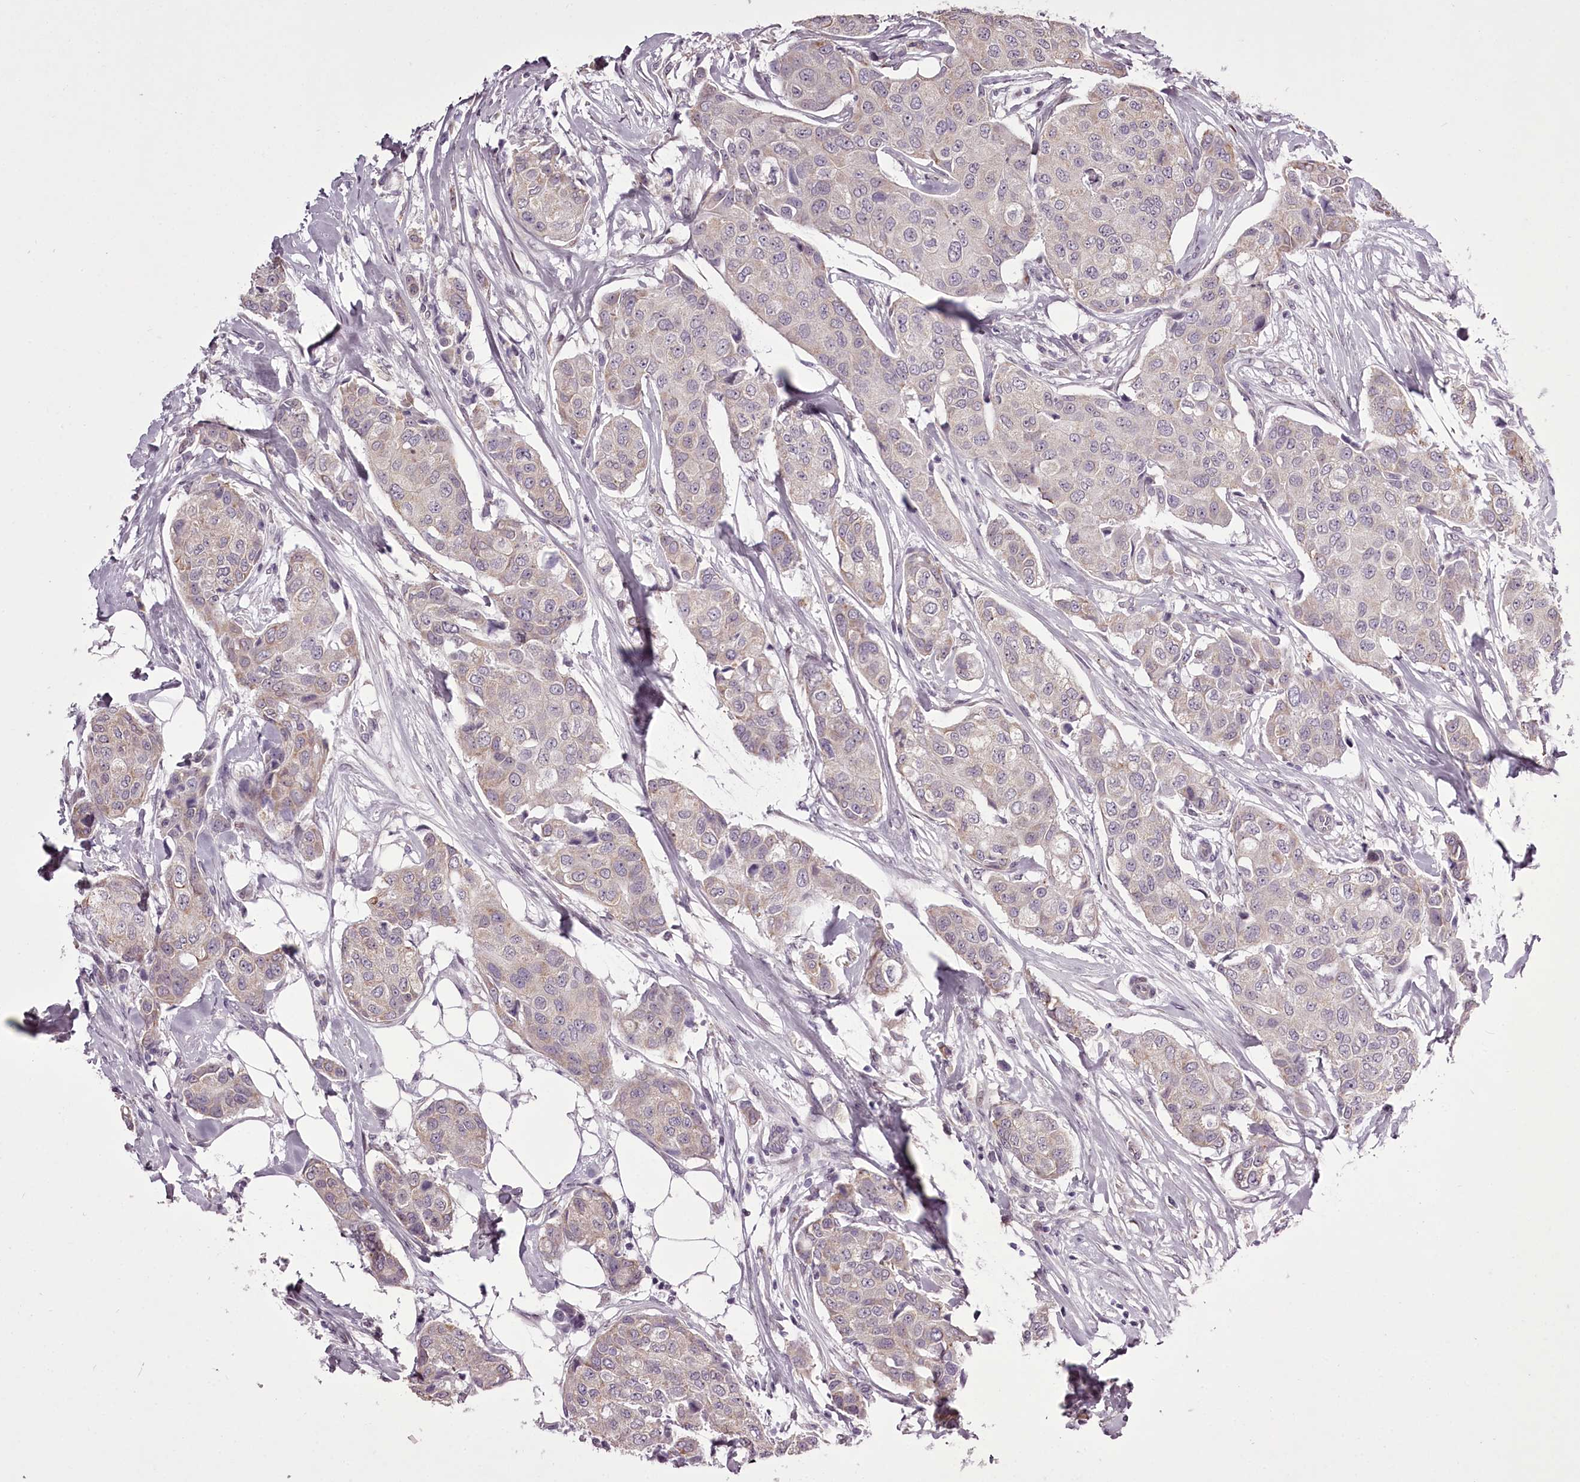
{"staining": {"intensity": "weak", "quantity": "<25%", "location": "cytoplasmic/membranous"}, "tissue": "breast cancer", "cell_type": "Tumor cells", "image_type": "cancer", "snomed": [{"axis": "morphology", "description": "Duct carcinoma"}, {"axis": "topography", "description": "Breast"}], "caption": "Immunohistochemistry histopathology image of neoplastic tissue: breast cancer (infiltrating ductal carcinoma) stained with DAB (3,3'-diaminobenzidine) demonstrates no significant protein expression in tumor cells.", "gene": "C1orf56", "patient": {"sex": "female", "age": 80}}